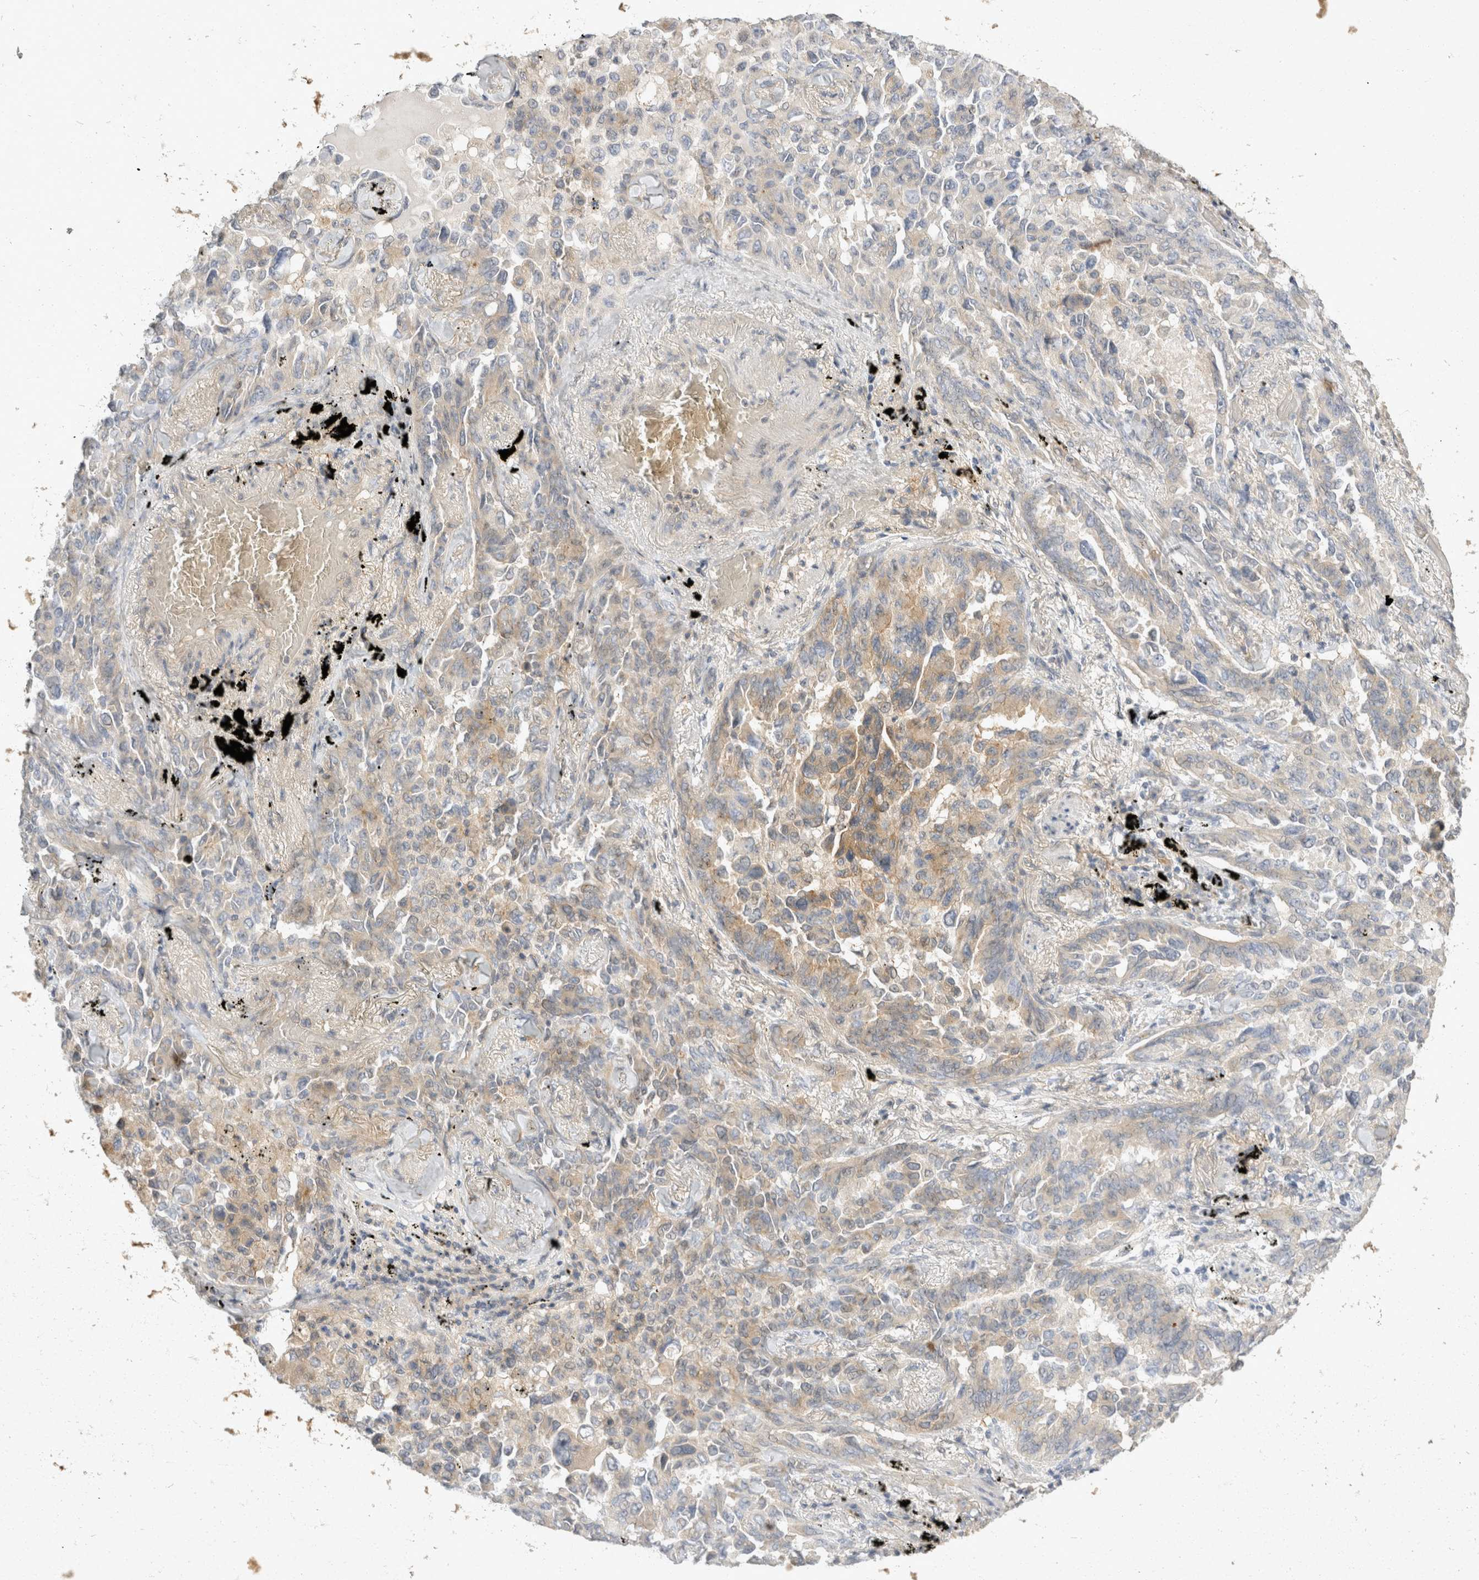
{"staining": {"intensity": "weak", "quantity": "25%-75%", "location": "cytoplasmic/membranous"}, "tissue": "lung cancer", "cell_type": "Tumor cells", "image_type": "cancer", "snomed": [{"axis": "morphology", "description": "Adenocarcinoma, NOS"}, {"axis": "topography", "description": "Lung"}], "caption": "Lung adenocarcinoma stained with DAB immunohistochemistry (IHC) exhibits low levels of weak cytoplasmic/membranous positivity in approximately 25%-75% of tumor cells.", "gene": "TOM1L2", "patient": {"sex": "female", "age": 67}}